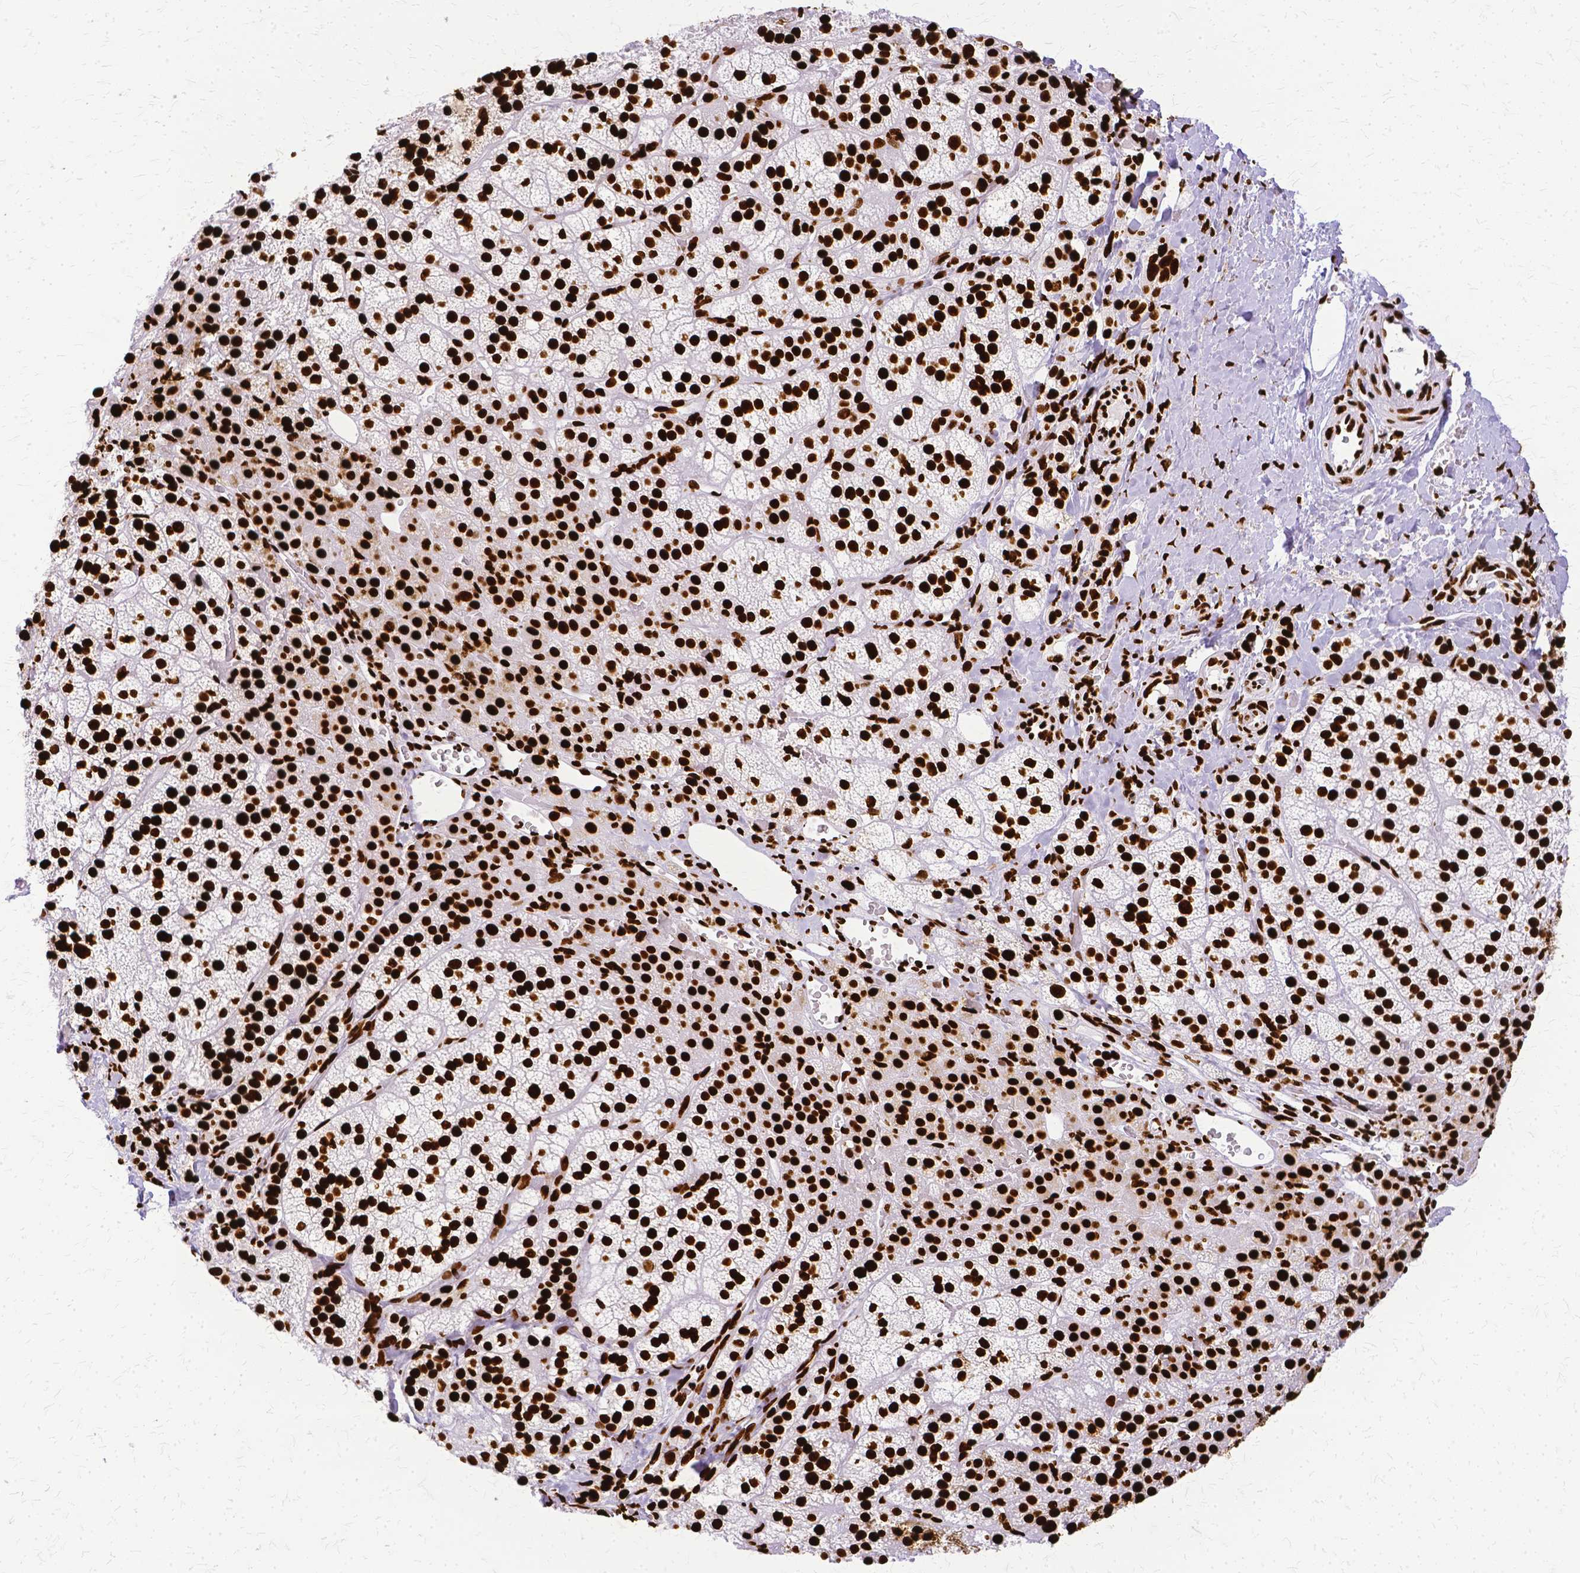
{"staining": {"intensity": "strong", "quantity": ">75%", "location": "nuclear"}, "tissue": "adrenal gland", "cell_type": "Glandular cells", "image_type": "normal", "snomed": [{"axis": "morphology", "description": "Normal tissue, NOS"}, {"axis": "topography", "description": "Adrenal gland"}], "caption": "Immunohistochemical staining of benign human adrenal gland exhibits high levels of strong nuclear staining in approximately >75% of glandular cells.", "gene": "SFPQ", "patient": {"sex": "female", "age": 60}}